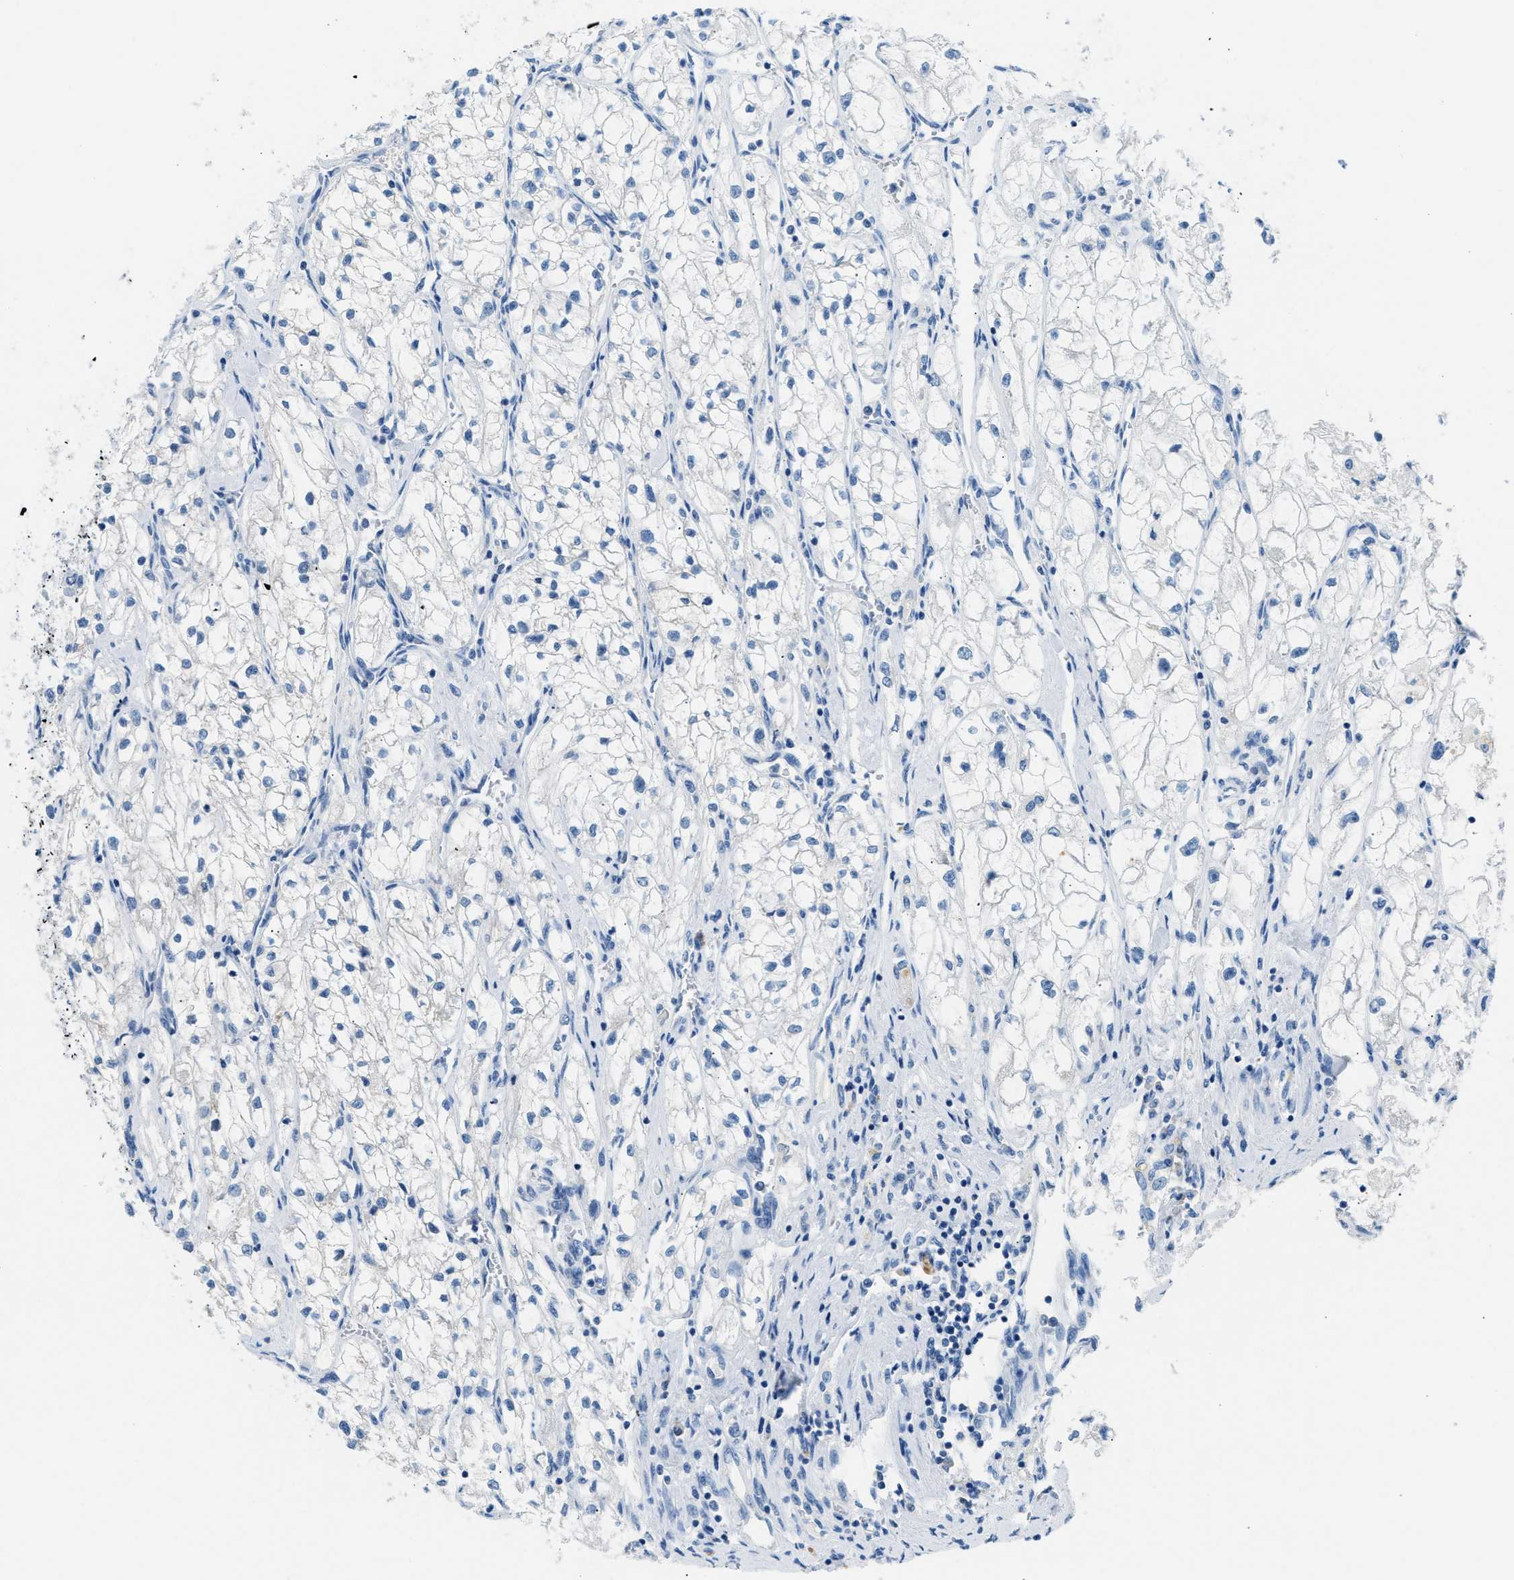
{"staining": {"intensity": "negative", "quantity": "none", "location": "none"}, "tissue": "renal cancer", "cell_type": "Tumor cells", "image_type": "cancer", "snomed": [{"axis": "morphology", "description": "Adenocarcinoma, NOS"}, {"axis": "topography", "description": "Kidney"}], "caption": "Human renal cancer (adenocarcinoma) stained for a protein using immunohistochemistry (IHC) displays no staining in tumor cells.", "gene": "CLDN18", "patient": {"sex": "female", "age": 70}}